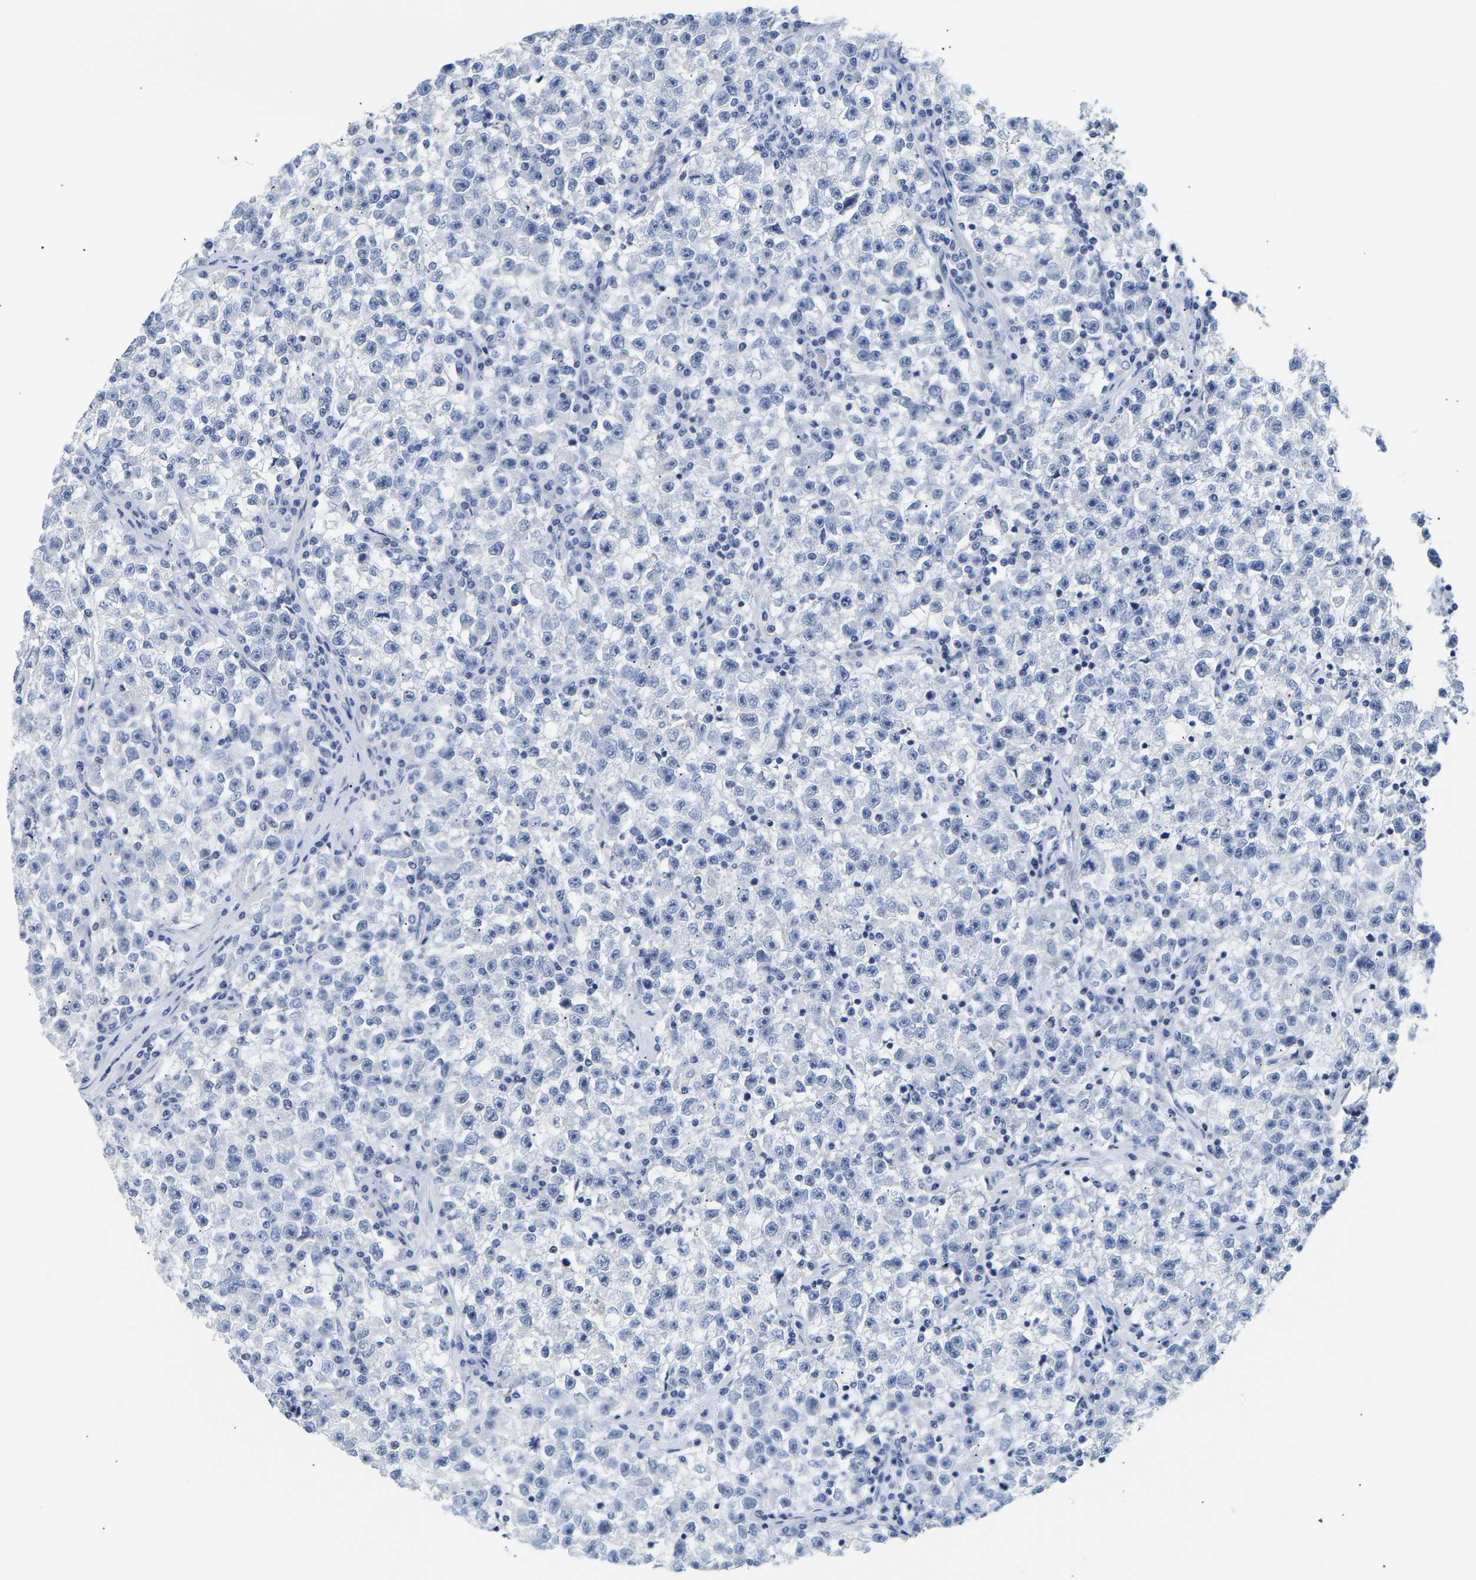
{"staining": {"intensity": "negative", "quantity": "none", "location": "none"}, "tissue": "testis cancer", "cell_type": "Tumor cells", "image_type": "cancer", "snomed": [{"axis": "morphology", "description": "Seminoma, NOS"}, {"axis": "topography", "description": "Testis"}], "caption": "Tumor cells show no significant positivity in testis seminoma. (IHC, brightfield microscopy, high magnification).", "gene": "SPINK2", "patient": {"sex": "male", "age": 22}}